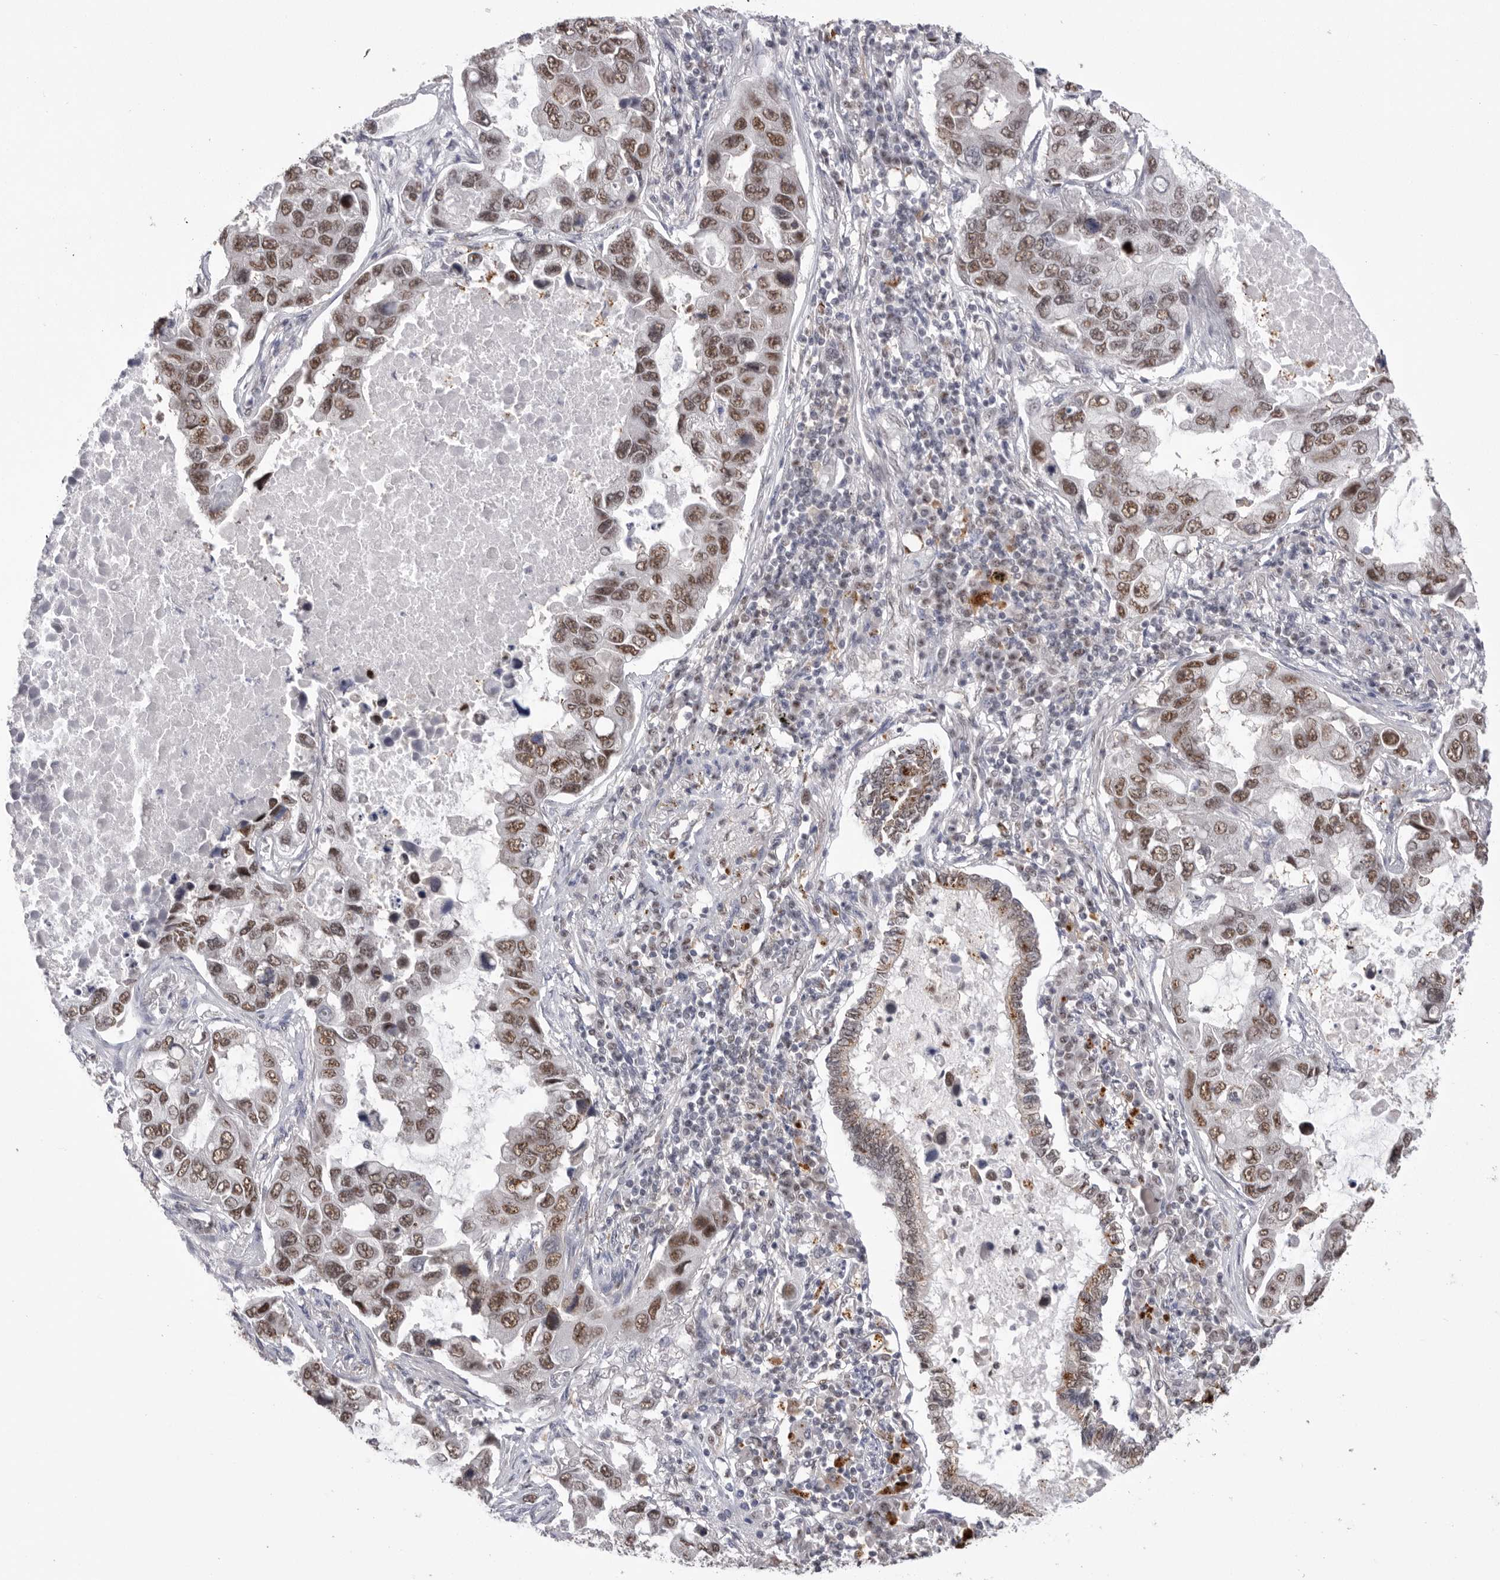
{"staining": {"intensity": "moderate", "quantity": ">75%", "location": "nuclear"}, "tissue": "lung cancer", "cell_type": "Tumor cells", "image_type": "cancer", "snomed": [{"axis": "morphology", "description": "Adenocarcinoma, NOS"}, {"axis": "topography", "description": "Lung"}], "caption": "This micrograph demonstrates IHC staining of human adenocarcinoma (lung), with medium moderate nuclear staining in about >75% of tumor cells.", "gene": "BCLAF3", "patient": {"sex": "male", "age": 64}}